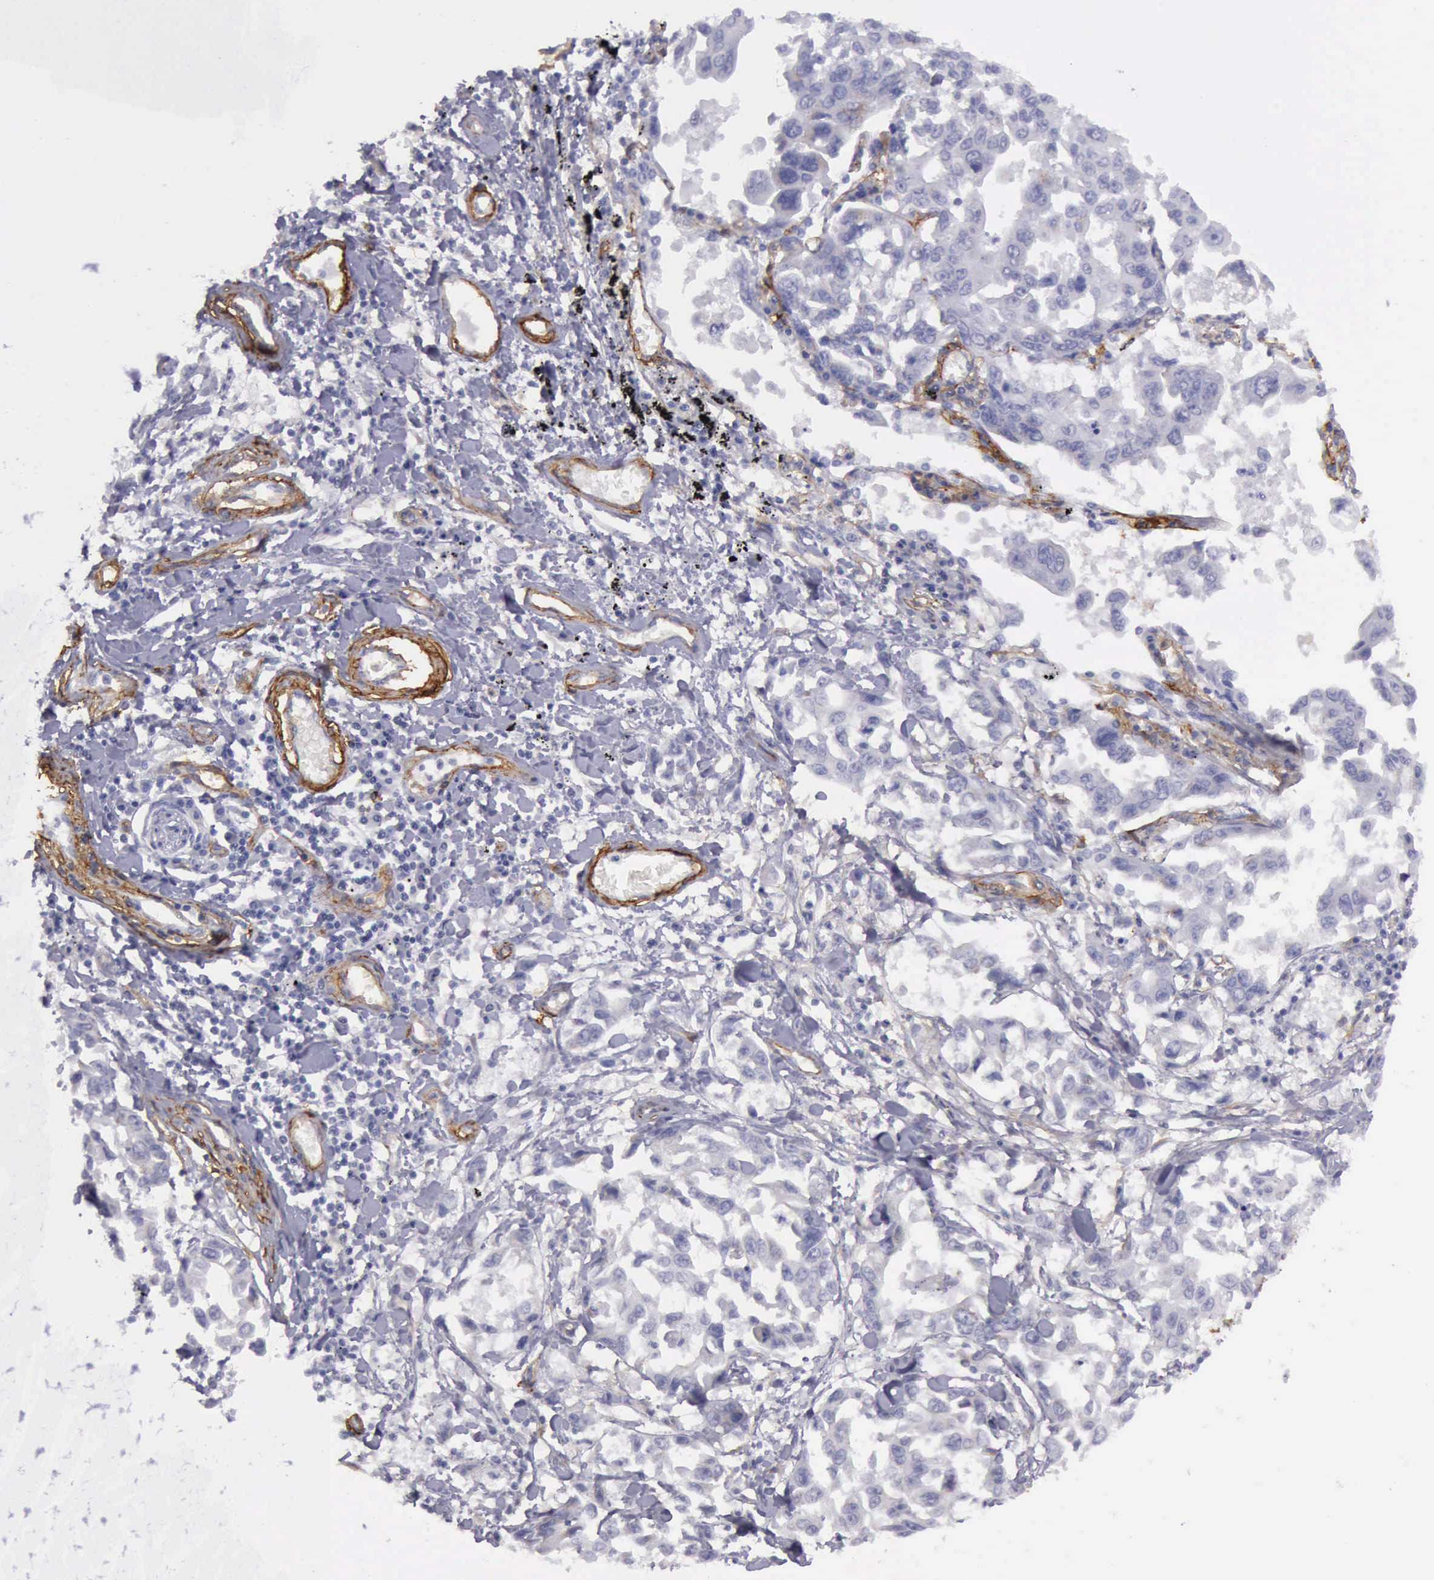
{"staining": {"intensity": "negative", "quantity": "none", "location": "none"}, "tissue": "lung cancer", "cell_type": "Tumor cells", "image_type": "cancer", "snomed": [{"axis": "morphology", "description": "Adenocarcinoma, NOS"}, {"axis": "topography", "description": "Lung"}], "caption": "Immunohistochemistry of adenocarcinoma (lung) demonstrates no positivity in tumor cells. (DAB IHC with hematoxylin counter stain).", "gene": "AOC3", "patient": {"sex": "male", "age": 64}}